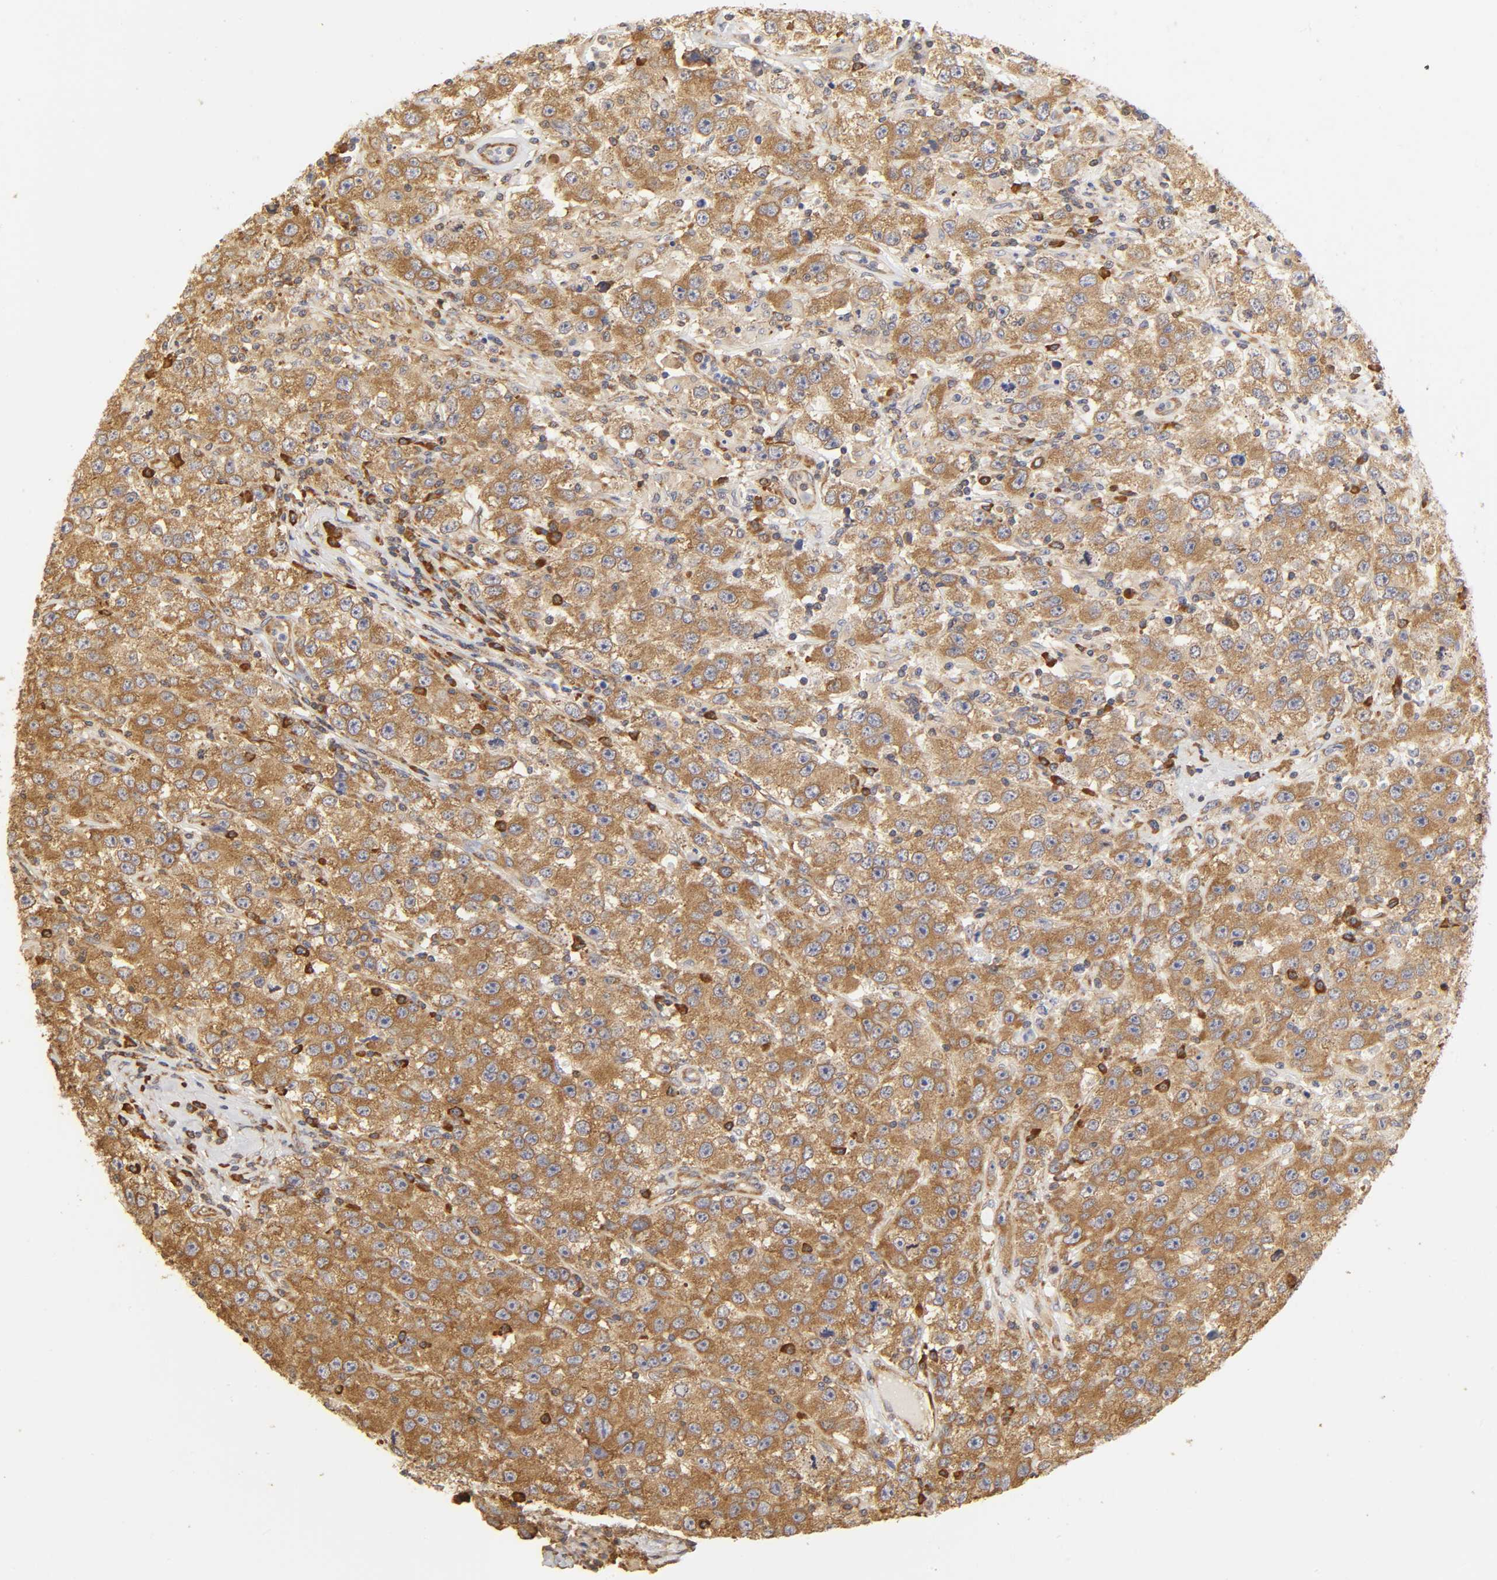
{"staining": {"intensity": "moderate", "quantity": ">75%", "location": "cytoplasmic/membranous"}, "tissue": "testis cancer", "cell_type": "Tumor cells", "image_type": "cancer", "snomed": [{"axis": "morphology", "description": "Seminoma, NOS"}, {"axis": "topography", "description": "Testis"}], "caption": "A photomicrograph of testis cancer (seminoma) stained for a protein demonstrates moderate cytoplasmic/membranous brown staining in tumor cells.", "gene": "RPL14", "patient": {"sex": "male", "age": 52}}